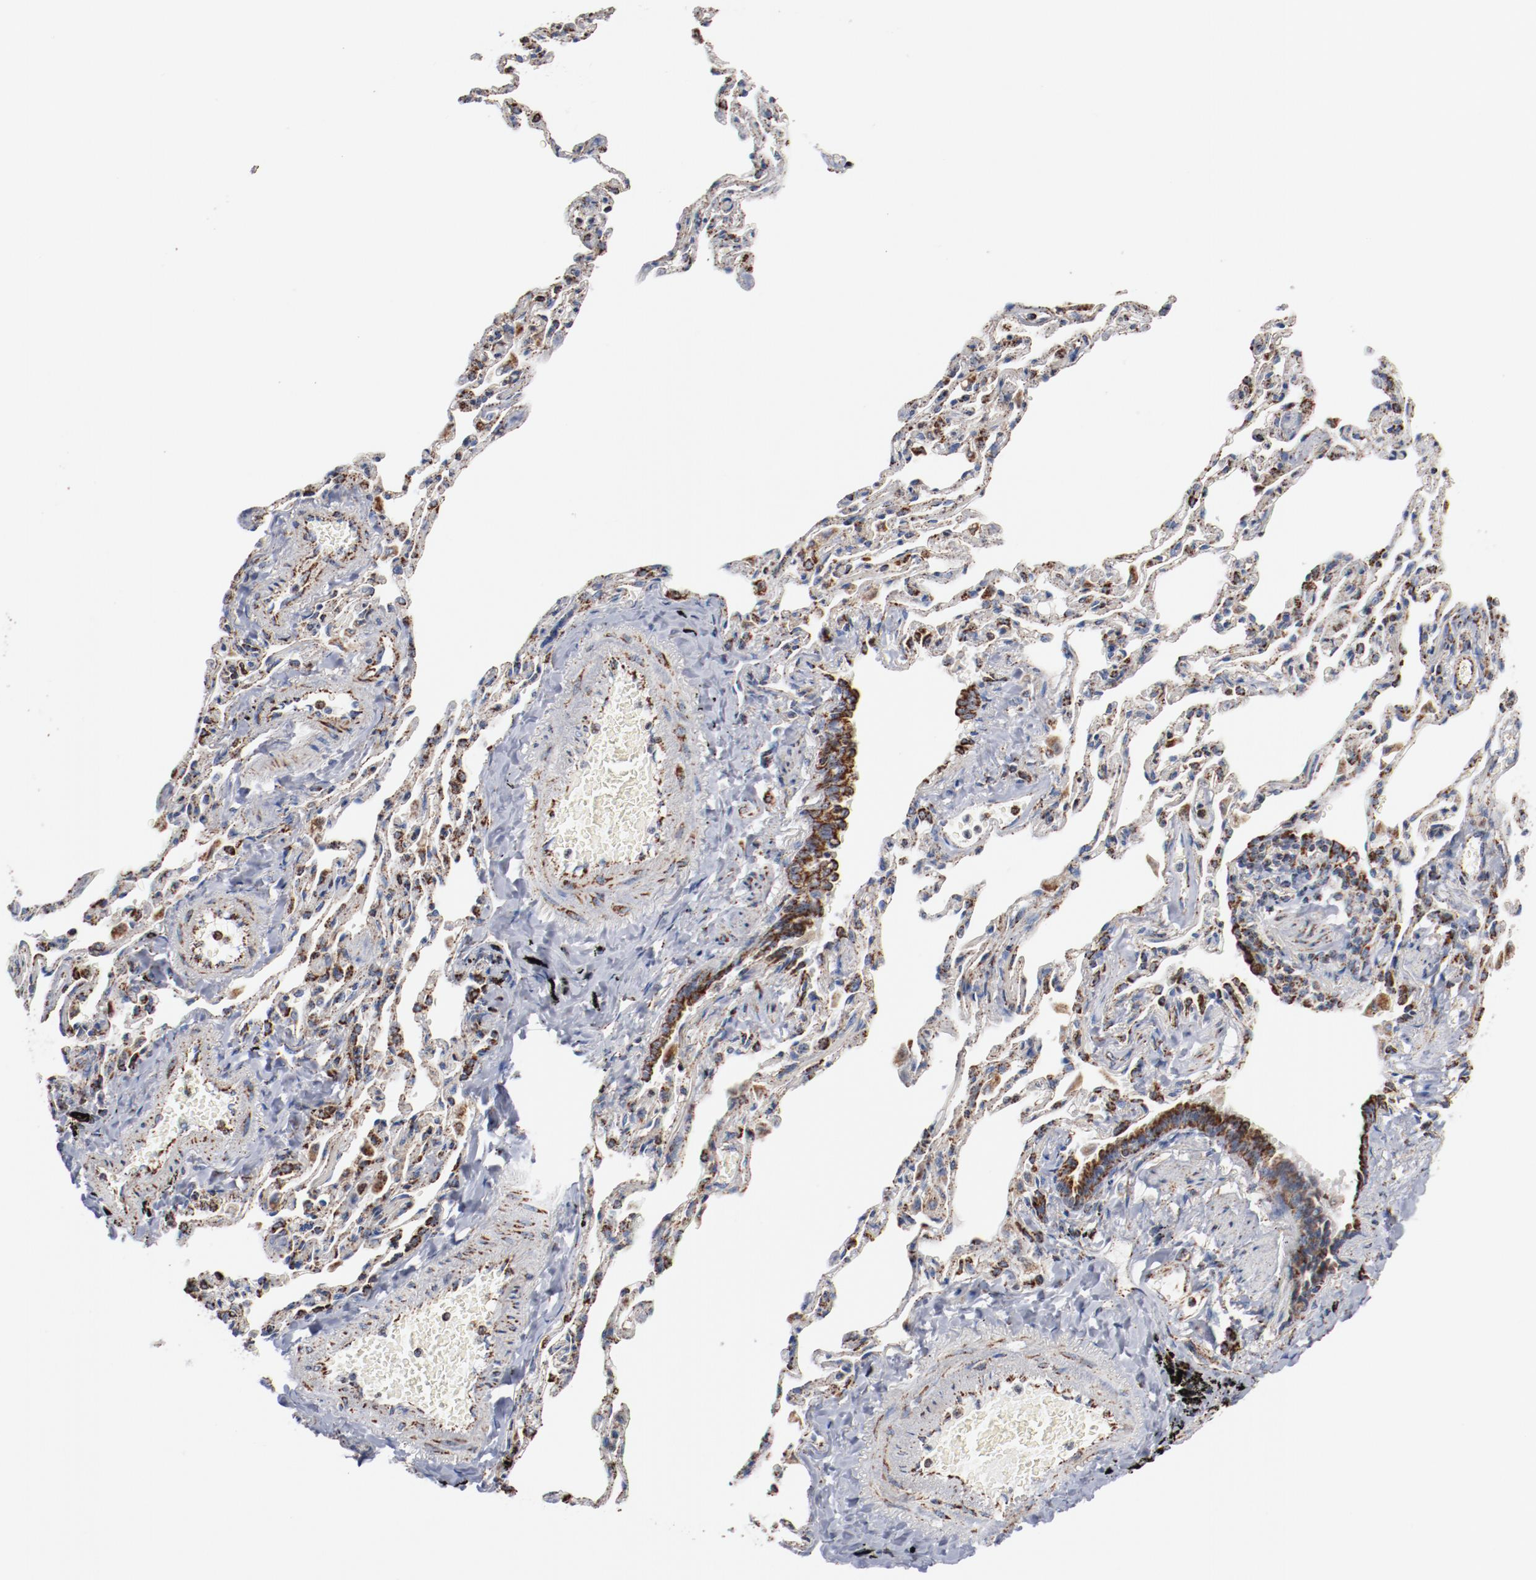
{"staining": {"intensity": "strong", "quantity": ">75%", "location": "cytoplasmic/membranous"}, "tissue": "bronchus", "cell_type": "Respiratory epithelial cells", "image_type": "normal", "snomed": [{"axis": "morphology", "description": "Normal tissue, NOS"}, {"axis": "topography", "description": "Cartilage tissue"}, {"axis": "topography", "description": "Bronchus"}, {"axis": "topography", "description": "Lung"}], "caption": "Human bronchus stained with a brown dye exhibits strong cytoplasmic/membranous positive staining in about >75% of respiratory epithelial cells.", "gene": "NDUFS4", "patient": {"sex": "male", "age": 64}}